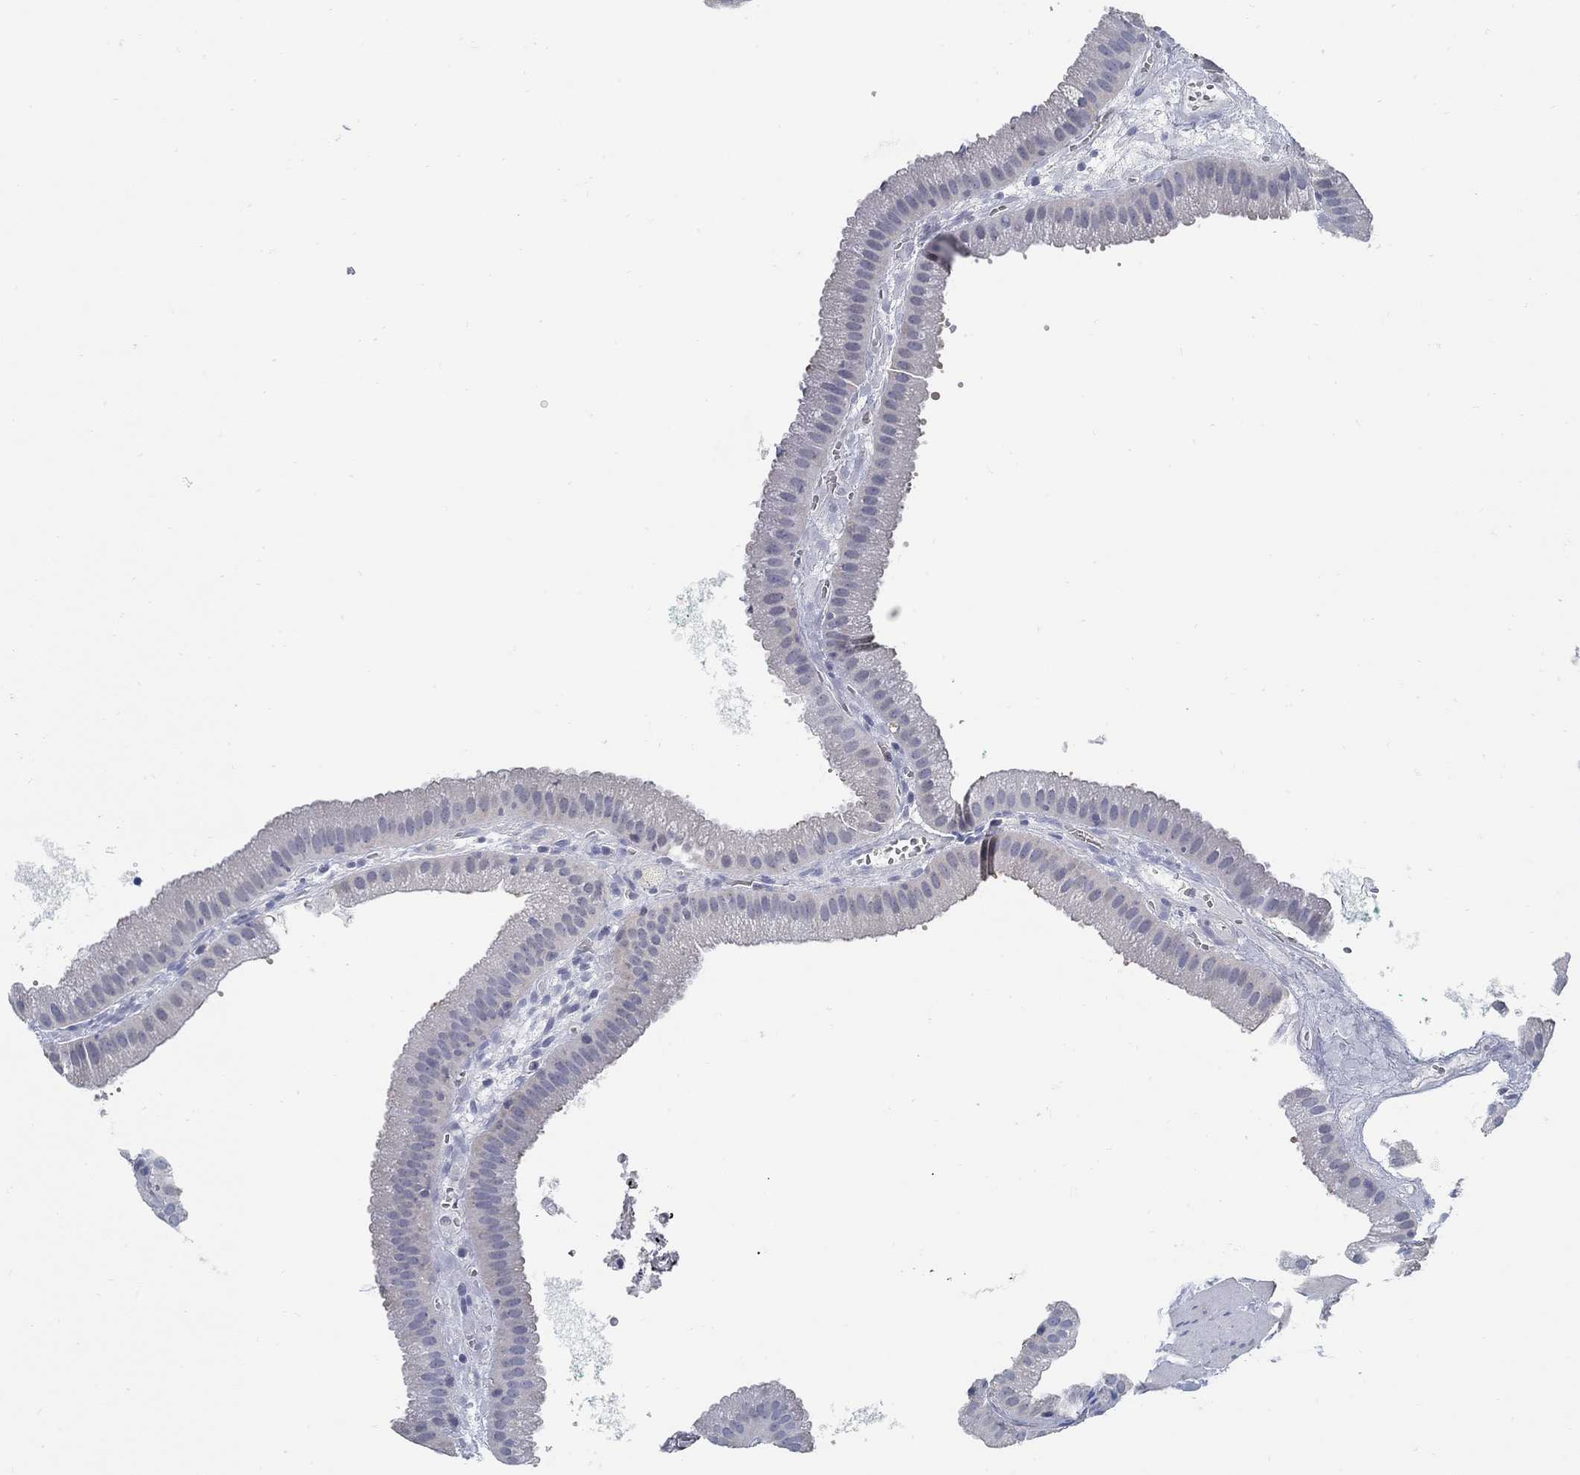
{"staining": {"intensity": "moderate", "quantity": "<25%", "location": "cytoplasmic/membranous"}, "tissue": "gallbladder", "cell_type": "Glandular cells", "image_type": "normal", "snomed": [{"axis": "morphology", "description": "Normal tissue, NOS"}, {"axis": "topography", "description": "Gallbladder"}], "caption": "A brown stain shows moderate cytoplasmic/membranous expression of a protein in glandular cells of unremarkable human gallbladder.", "gene": "PCDH11X", "patient": {"sex": "male", "age": 67}}